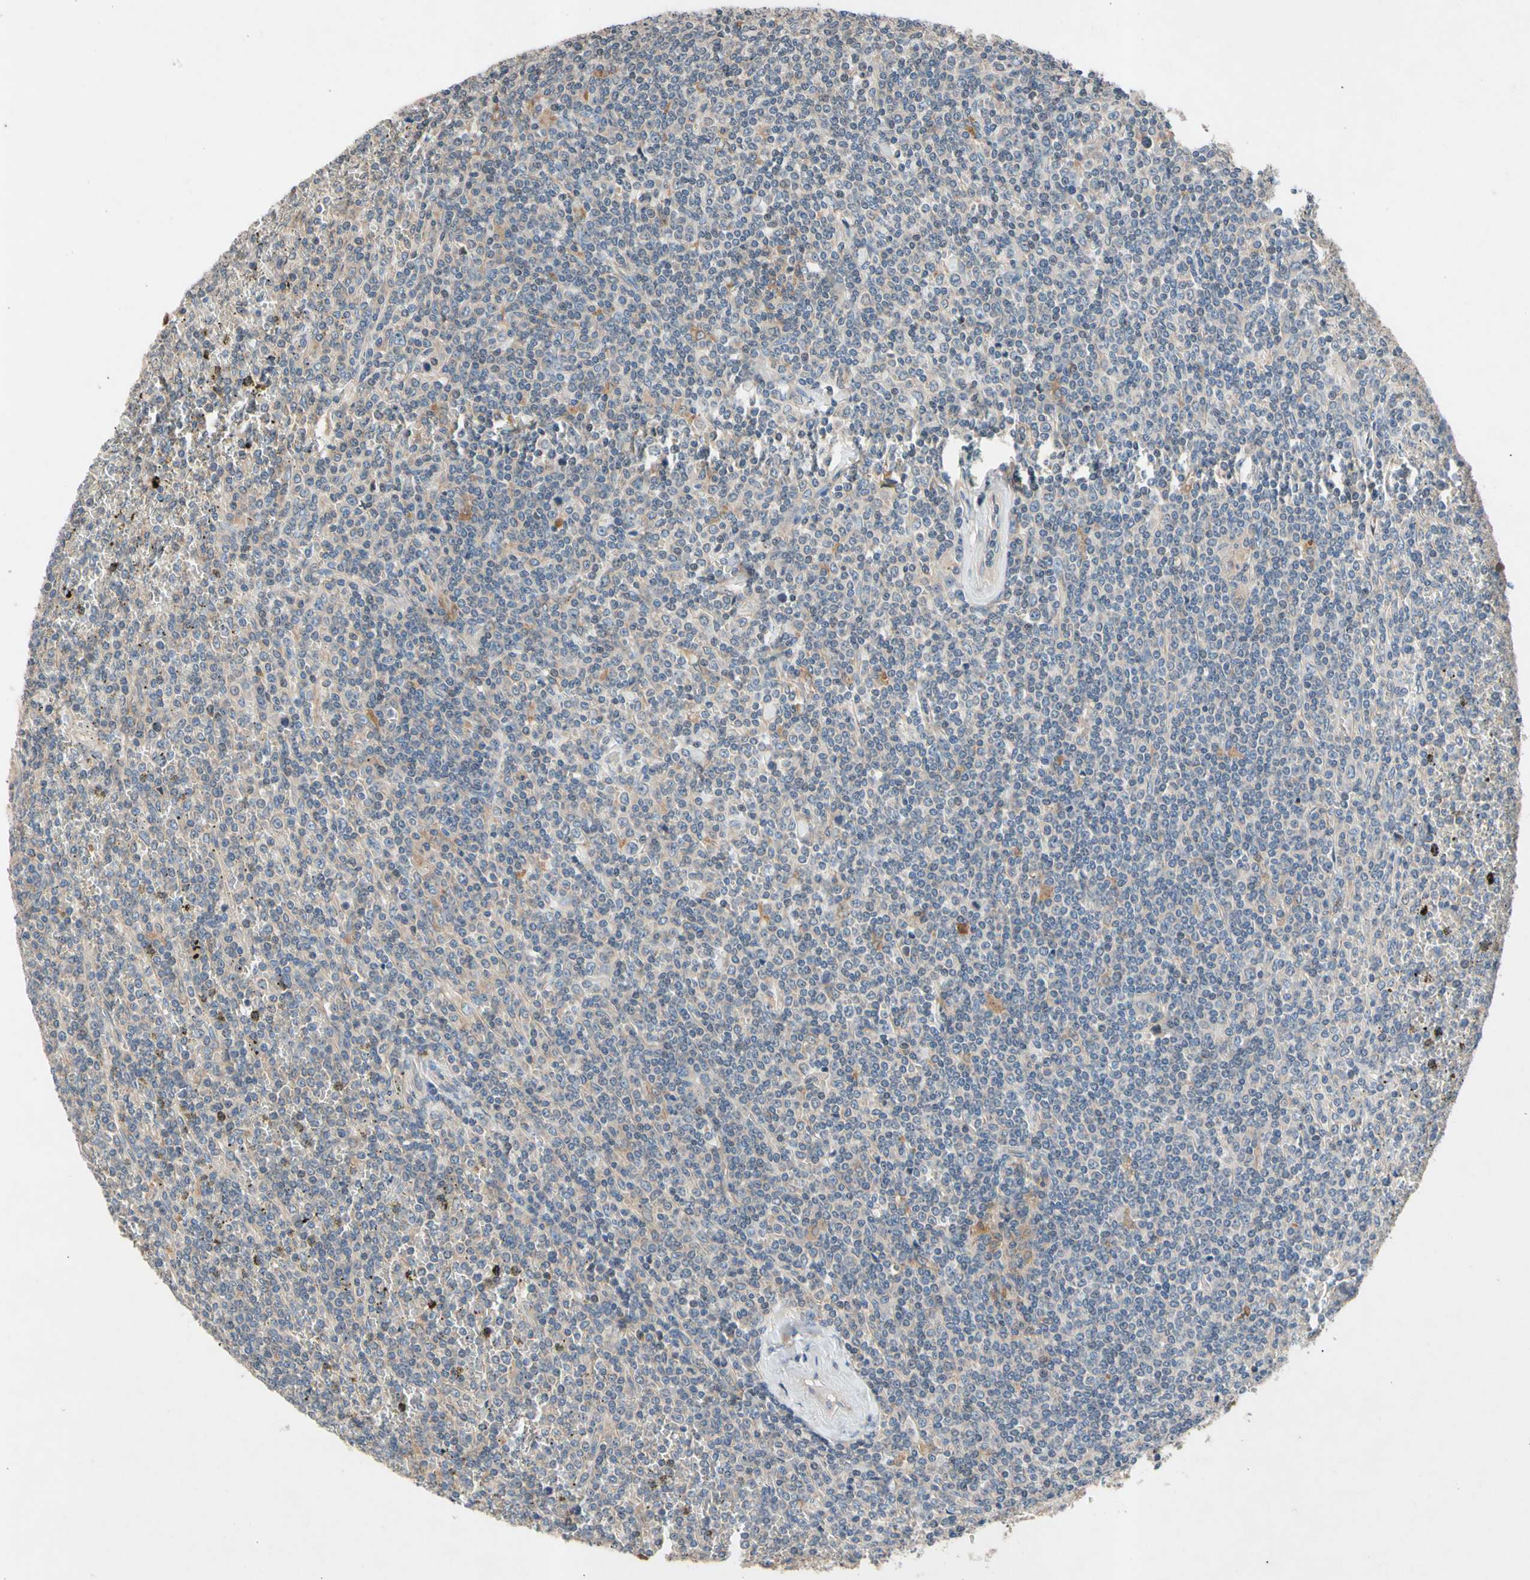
{"staining": {"intensity": "weak", "quantity": ">75%", "location": "cytoplasmic/membranous"}, "tissue": "lymphoma", "cell_type": "Tumor cells", "image_type": "cancer", "snomed": [{"axis": "morphology", "description": "Malignant lymphoma, non-Hodgkin's type, Low grade"}, {"axis": "topography", "description": "Spleen"}], "caption": "A histopathology image of low-grade malignant lymphoma, non-Hodgkin's type stained for a protein exhibits weak cytoplasmic/membranous brown staining in tumor cells.", "gene": "PRDX4", "patient": {"sex": "female", "age": 19}}